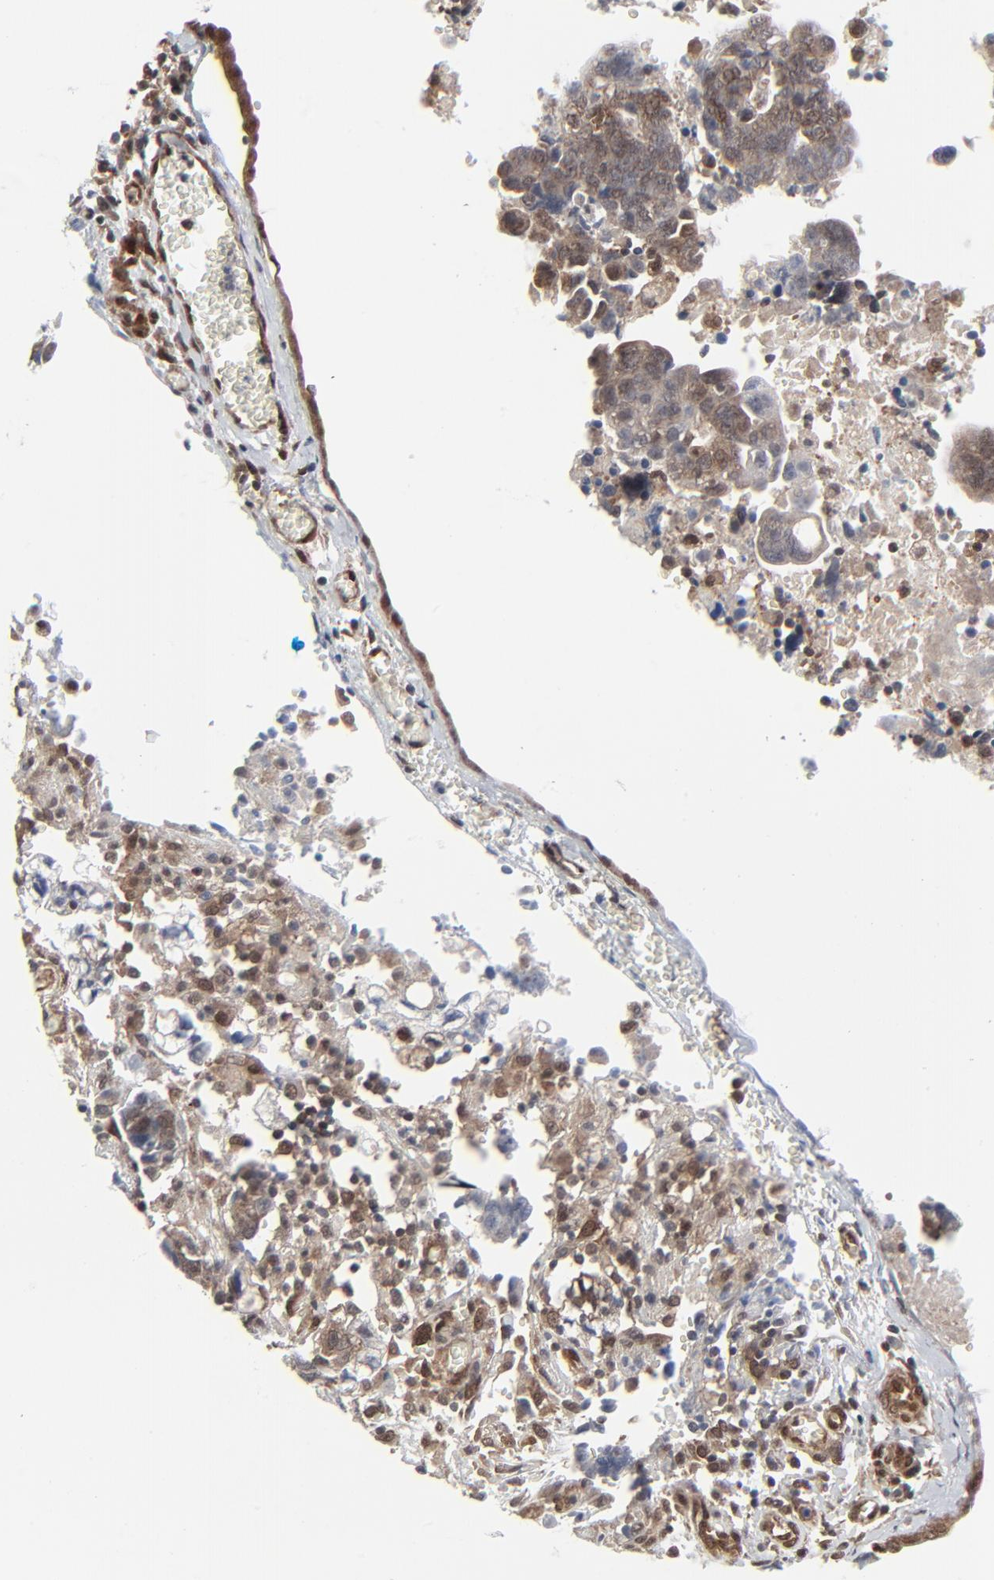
{"staining": {"intensity": "weak", "quantity": "25%-75%", "location": "cytoplasmic/membranous"}, "tissue": "ovarian cancer", "cell_type": "Tumor cells", "image_type": "cancer", "snomed": [{"axis": "morphology", "description": "Normal tissue, NOS"}, {"axis": "morphology", "description": "Cystadenocarcinoma, serous, NOS"}, {"axis": "topography", "description": "Fallopian tube"}, {"axis": "topography", "description": "Ovary"}], "caption": "There is low levels of weak cytoplasmic/membranous expression in tumor cells of ovarian cancer, as demonstrated by immunohistochemical staining (brown color).", "gene": "AKT1", "patient": {"sex": "female", "age": 56}}